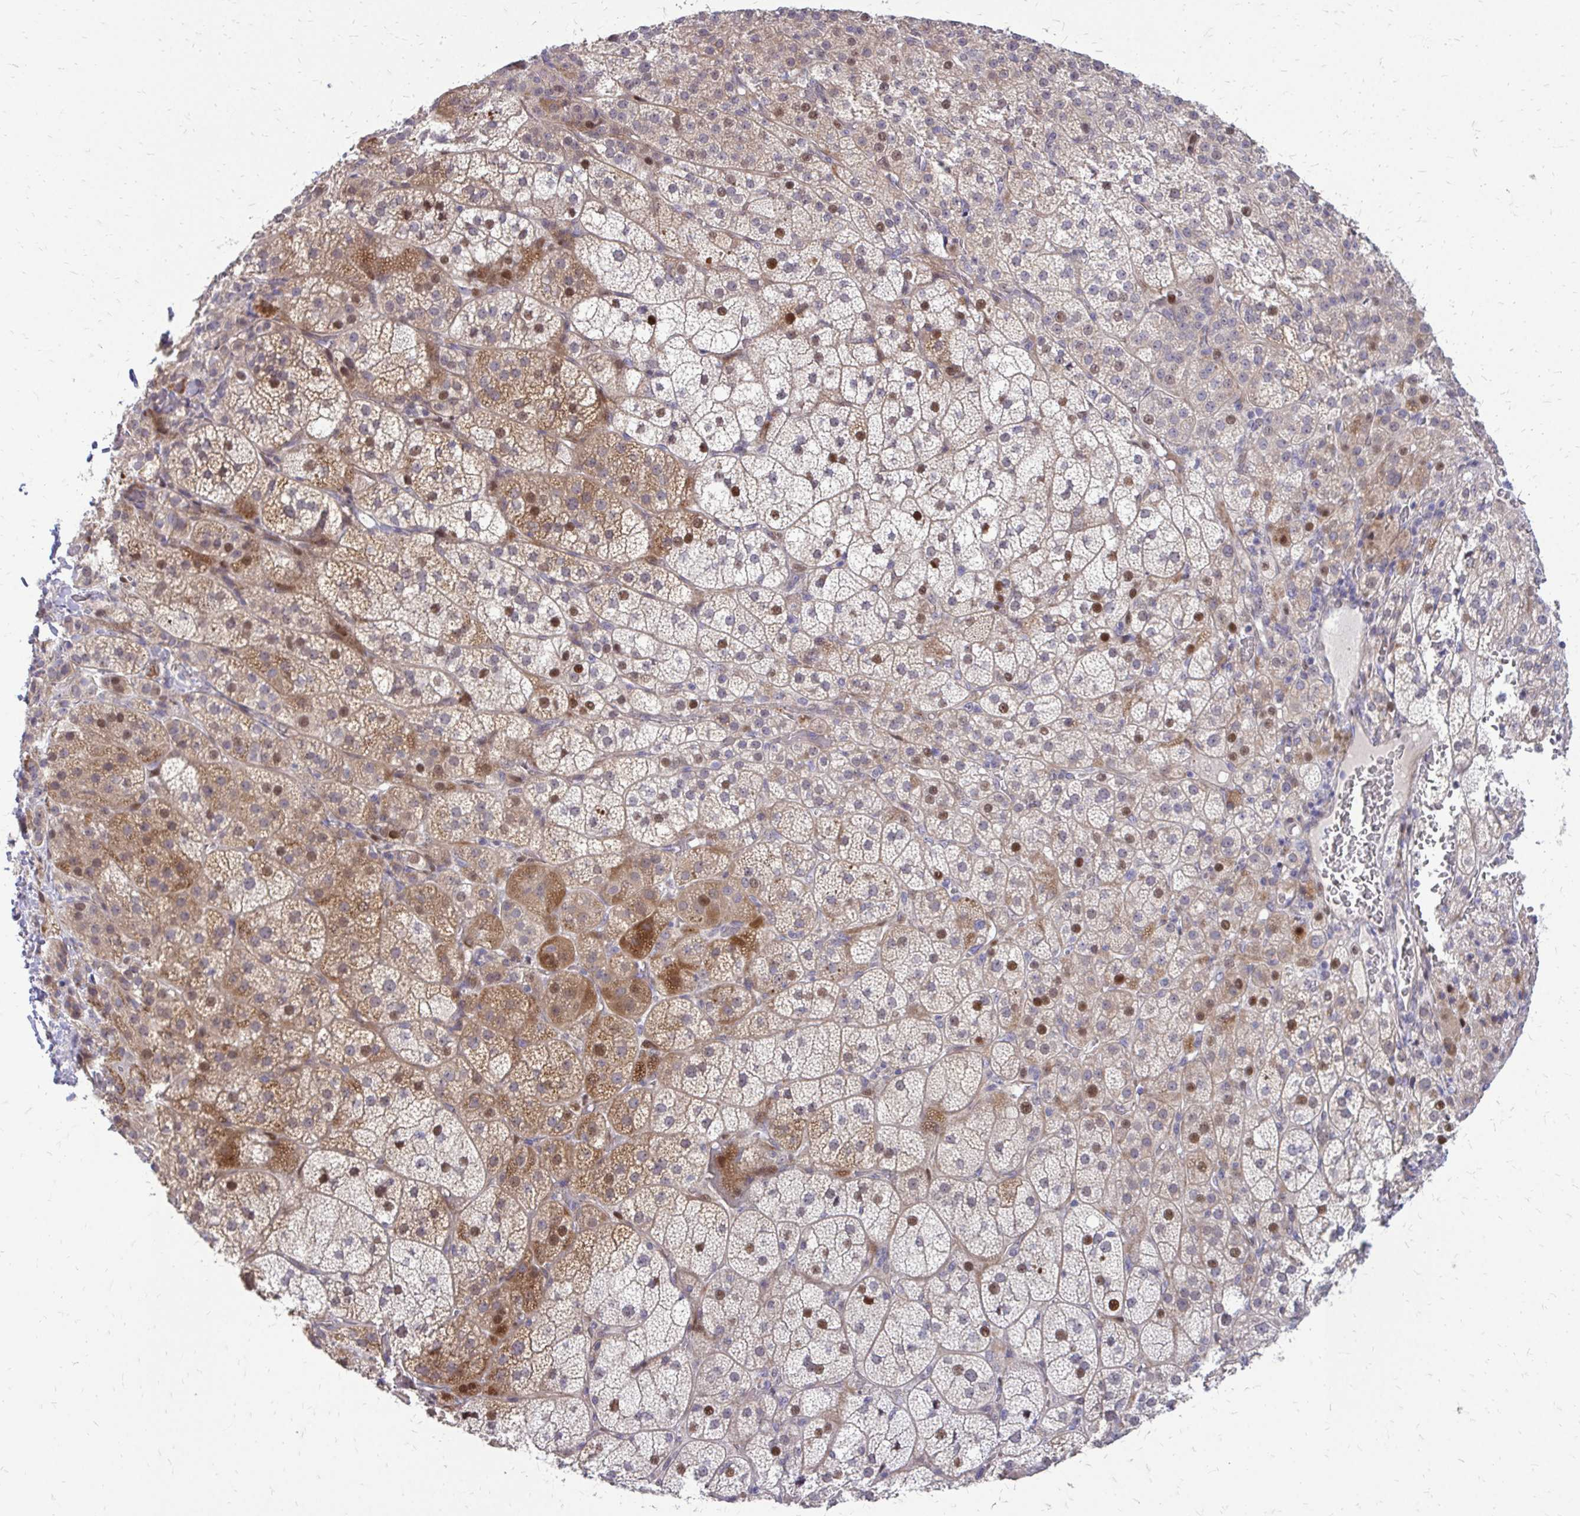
{"staining": {"intensity": "moderate", "quantity": ">75%", "location": "cytoplasmic/membranous,nuclear"}, "tissue": "adrenal gland", "cell_type": "Glandular cells", "image_type": "normal", "snomed": [{"axis": "morphology", "description": "Normal tissue, NOS"}, {"axis": "topography", "description": "Adrenal gland"}], "caption": "Brown immunohistochemical staining in benign adrenal gland reveals moderate cytoplasmic/membranous,nuclear positivity in approximately >75% of glandular cells.", "gene": "PPDPFL", "patient": {"sex": "female", "age": 60}}